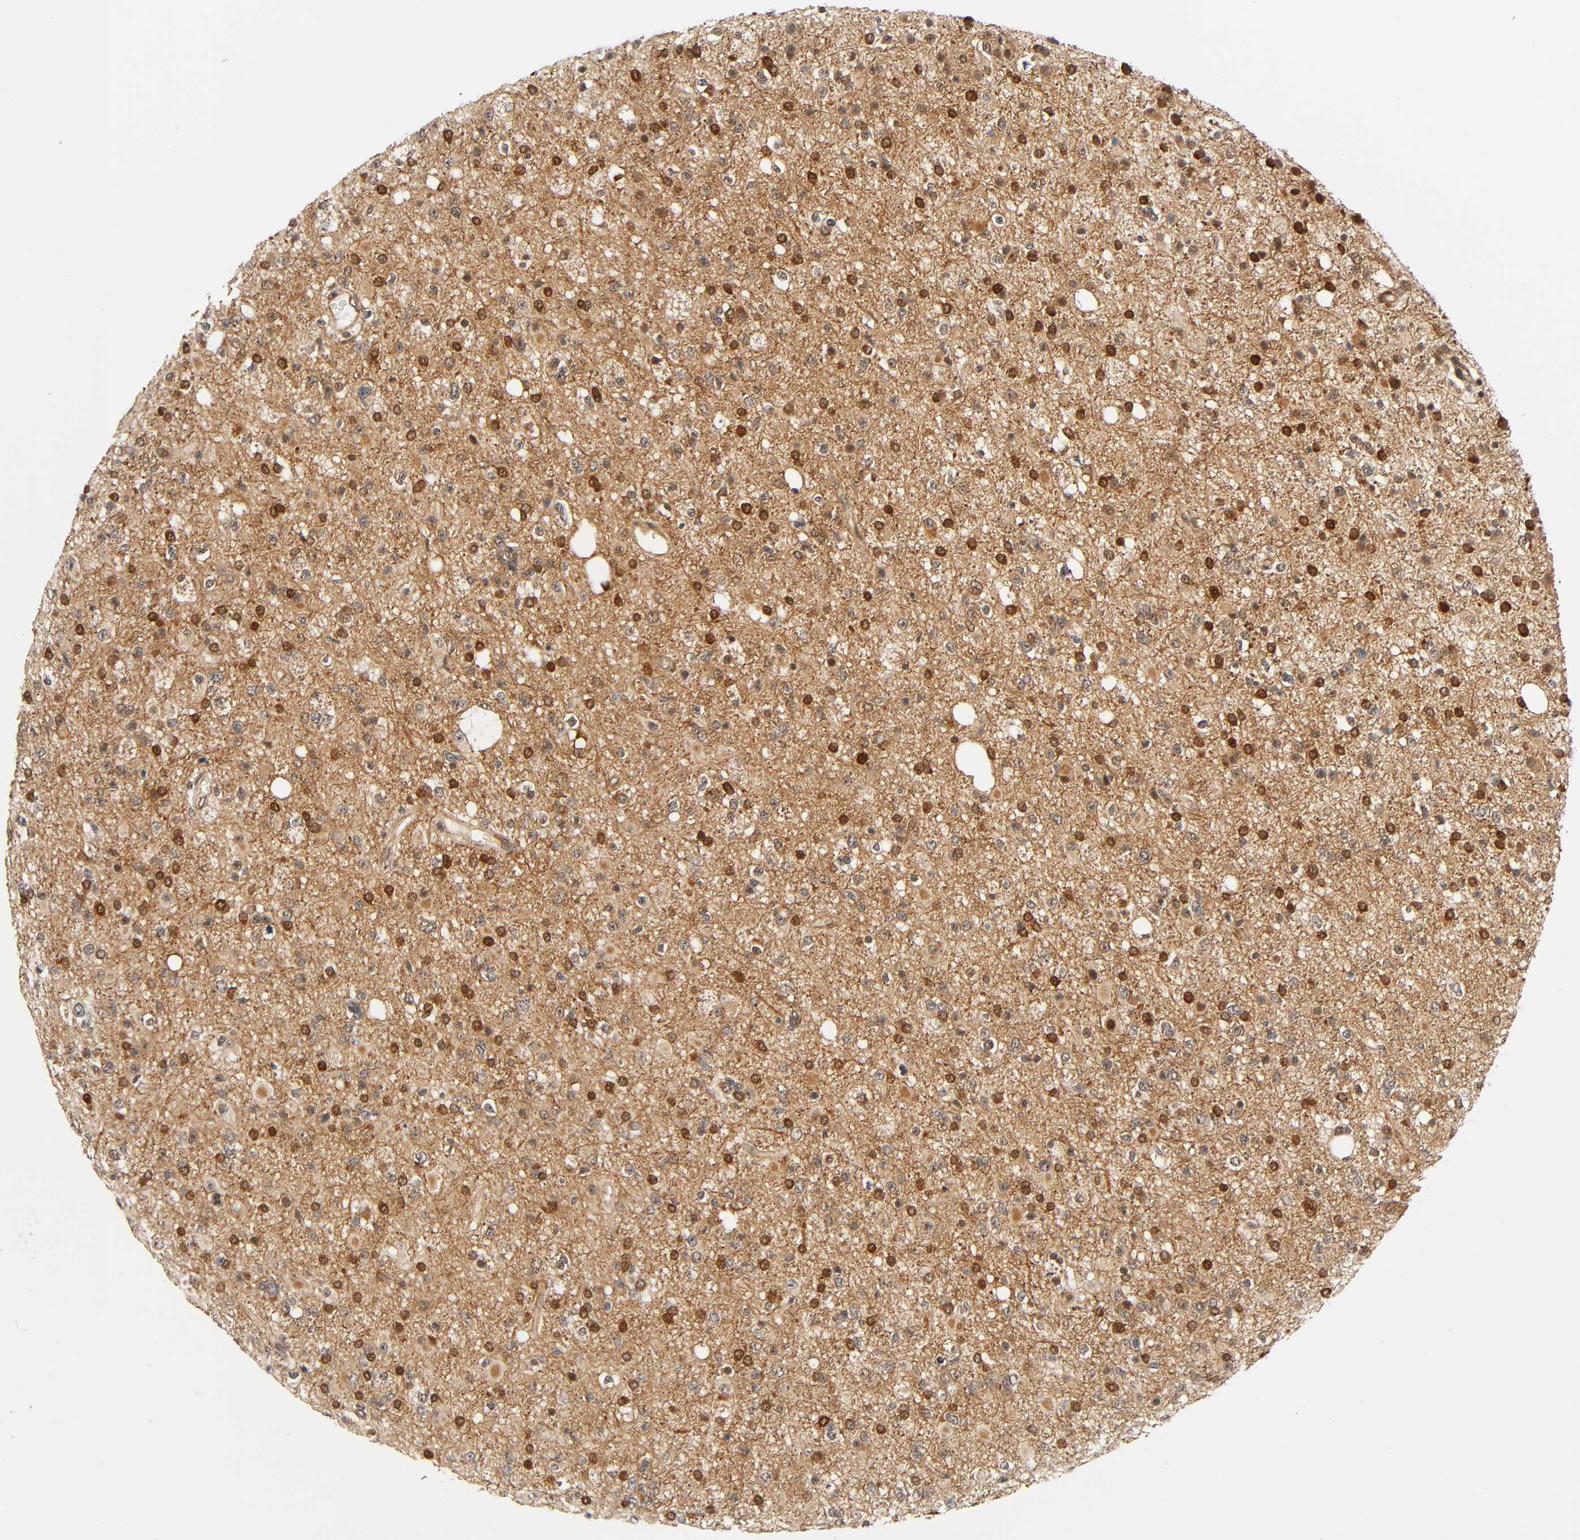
{"staining": {"intensity": "moderate", "quantity": "25%-75%", "location": "cytoplasmic/membranous,nuclear"}, "tissue": "glioma", "cell_type": "Tumor cells", "image_type": "cancer", "snomed": [{"axis": "morphology", "description": "Glioma, malignant, High grade"}, {"axis": "topography", "description": "Brain"}], "caption": "Glioma stained for a protein shows moderate cytoplasmic/membranous and nuclear positivity in tumor cells.", "gene": "IQCJ-SCHIP1", "patient": {"sex": "male", "age": 33}}